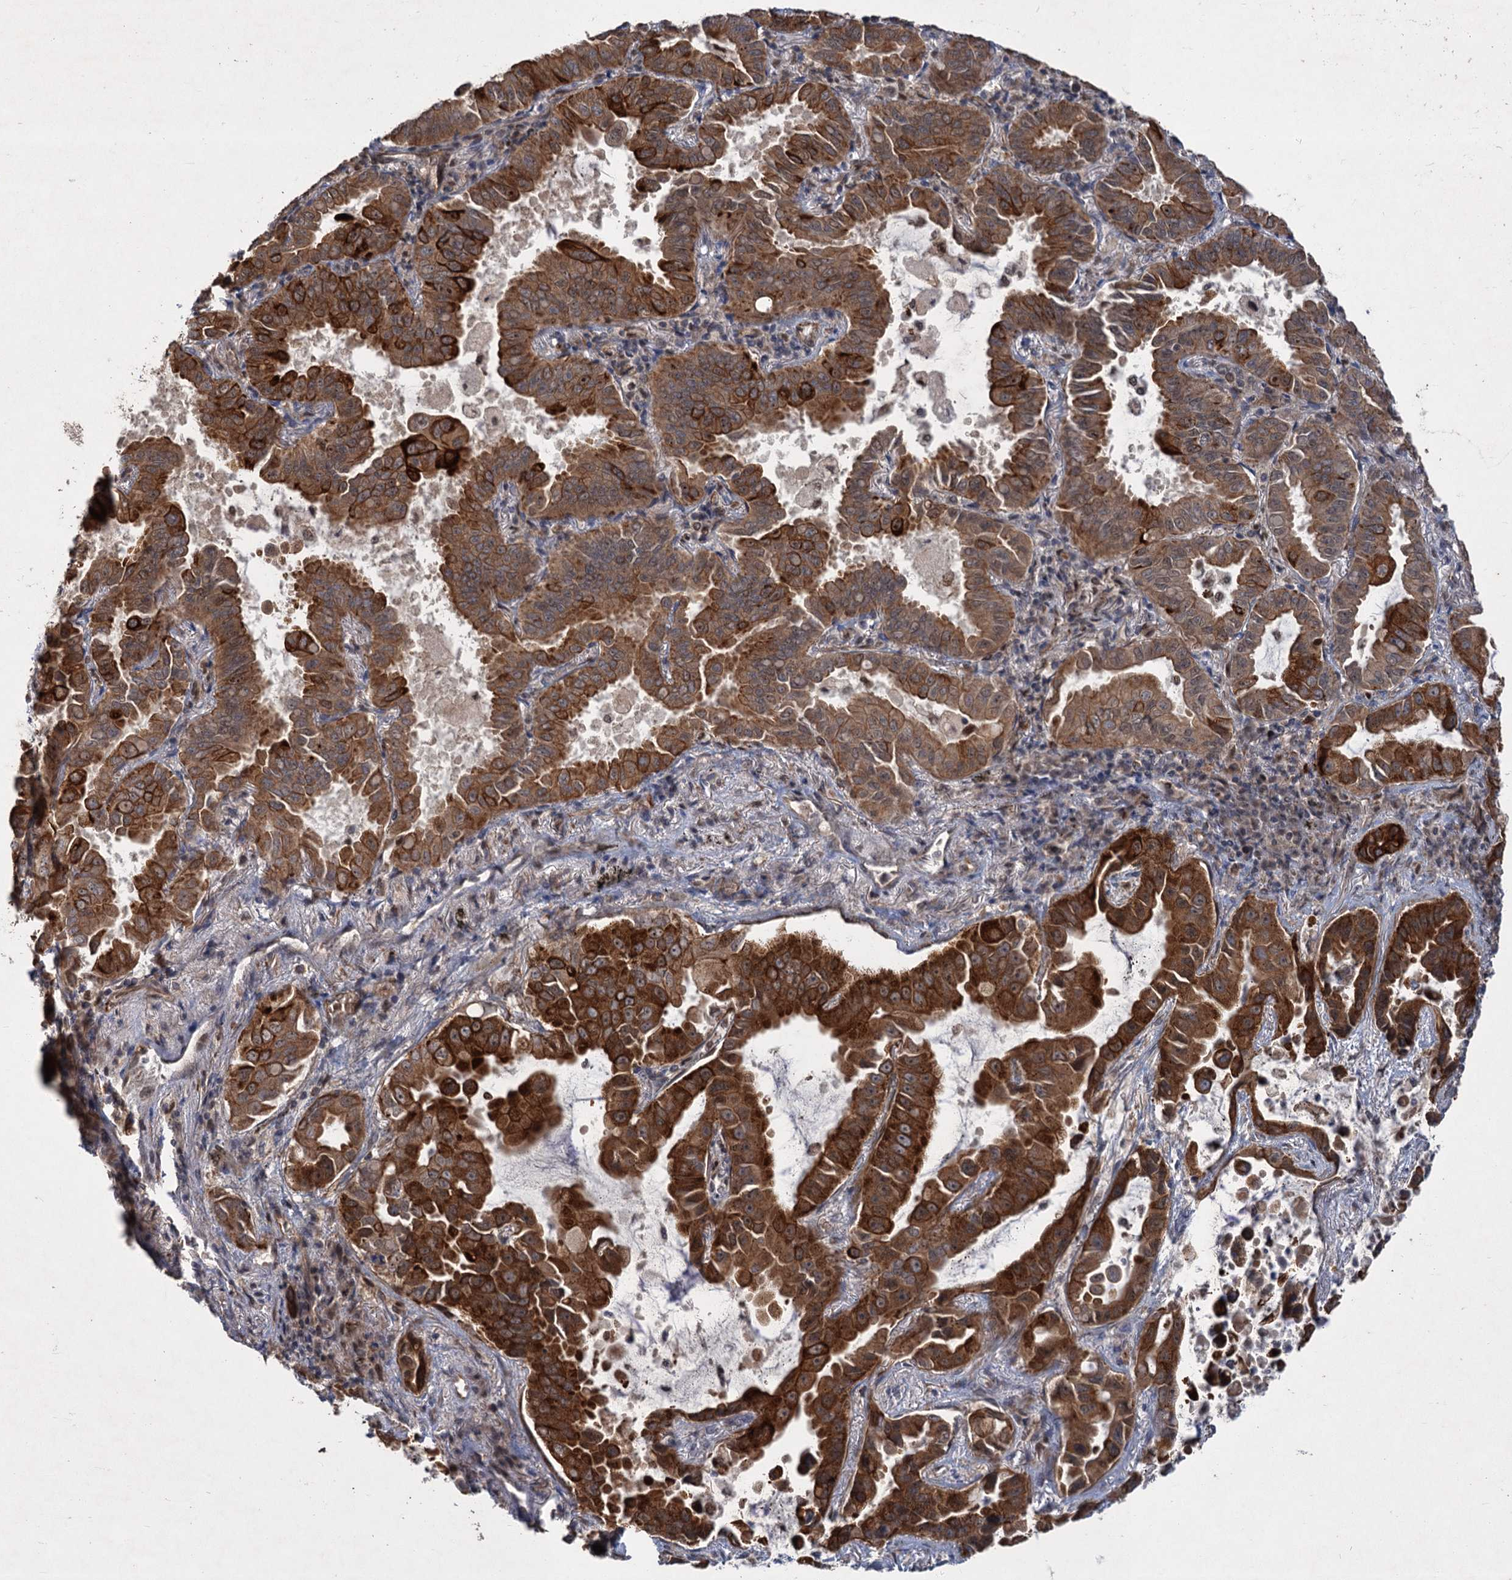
{"staining": {"intensity": "strong", "quantity": ">75%", "location": "cytoplasmic/membranous"}, "tissue": "lung cancer", "cell_type": "Tumor cells", "image_type": "cancer", "snomed": [{"axis": "morphology", "description": "Adenocarcinoma, NOS"}, {"axis": "topography", "description": "Lung"}], "caption": "Immunohistochemistry (IHC) (DAB) staining of lung cancer exhibits strong cytoplasmic/membranous protein staining in about >75% of tumor cells.", "gene": "TTC31", "patient": {"sex": "male", "age": 64}}